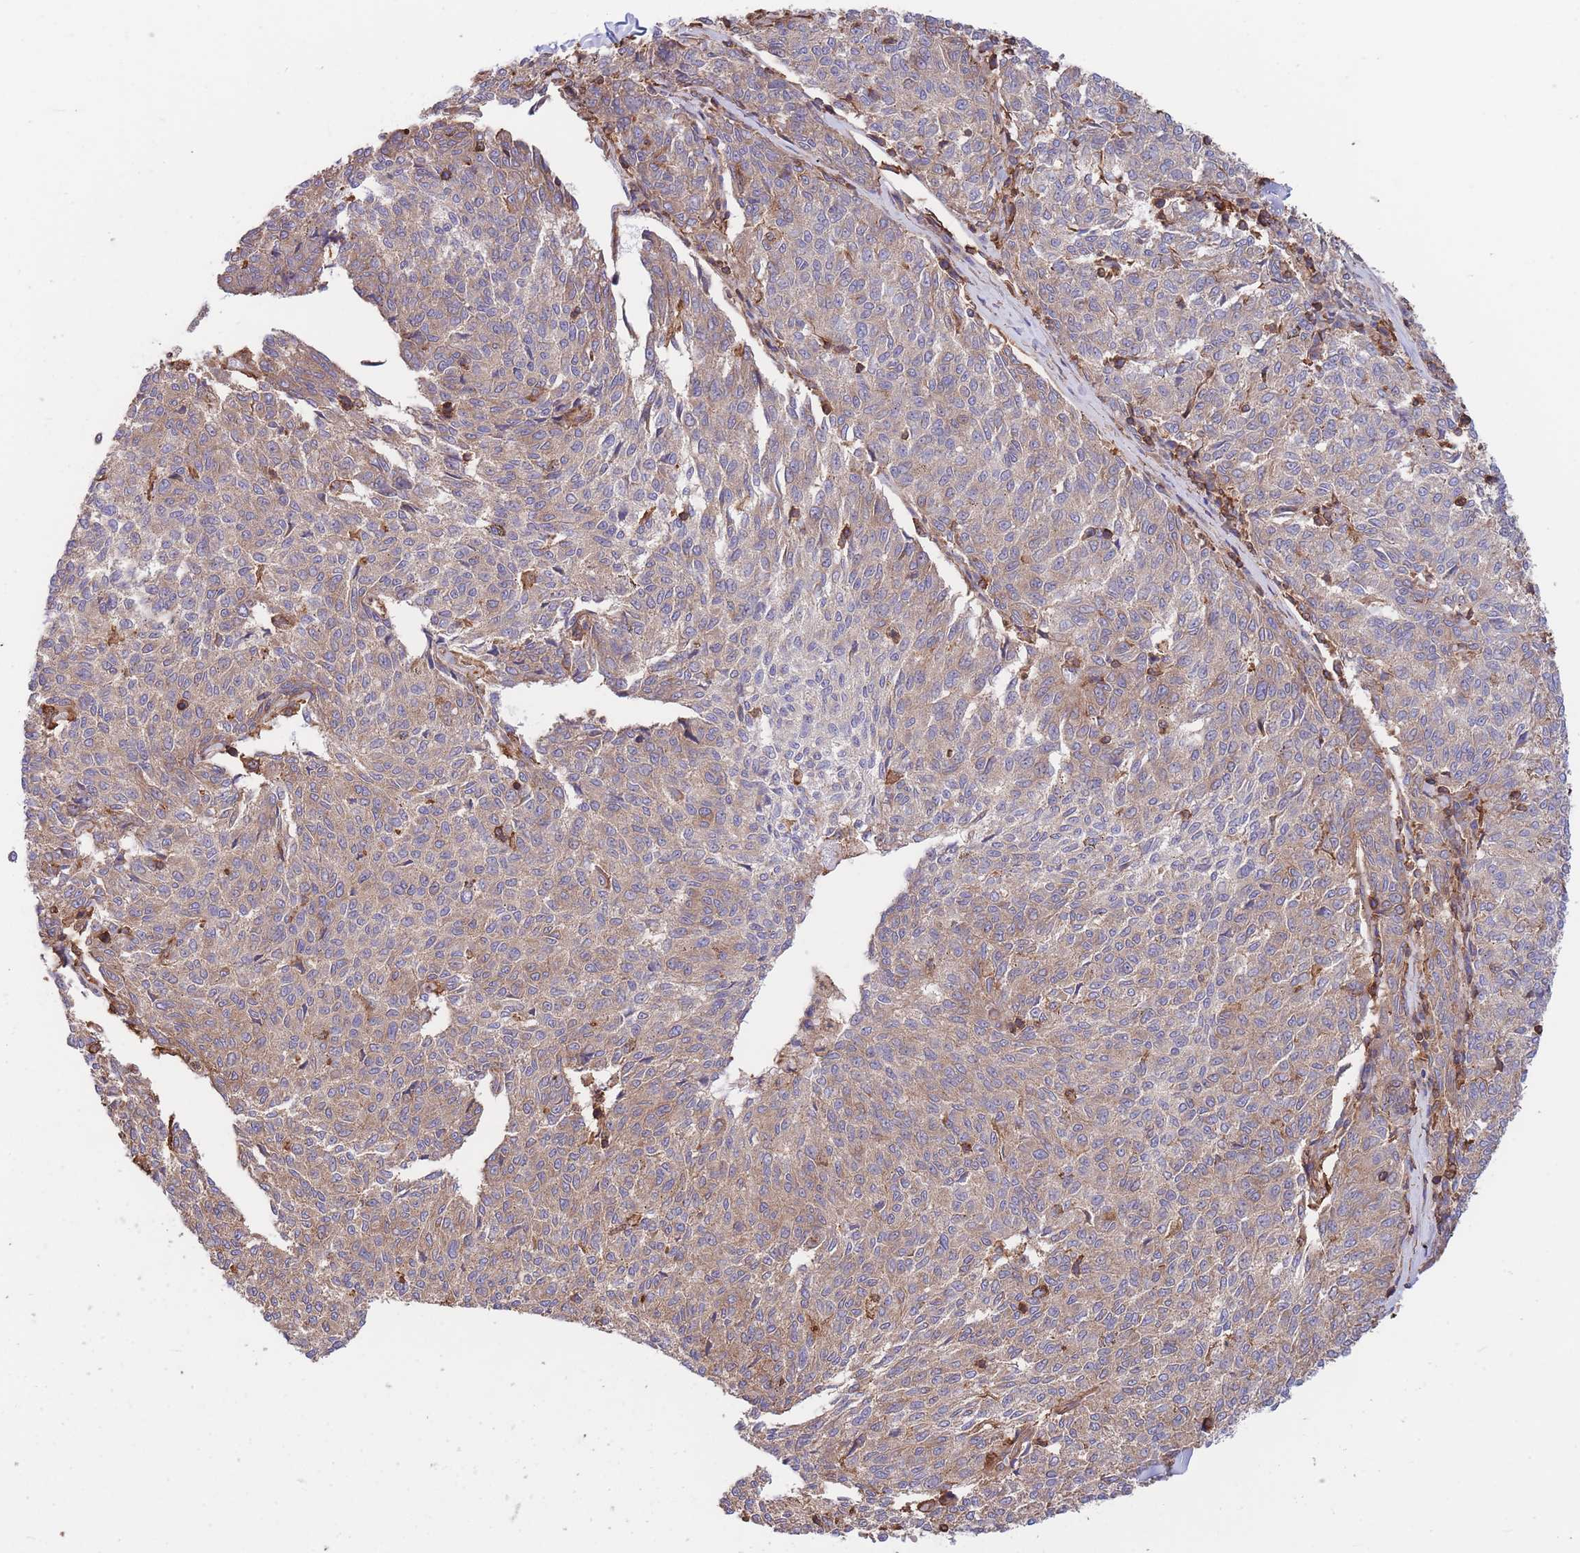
{"staining": {"intensity": "moderate", "quantity": "25%-75%", "location": "cytoplasmic/membranous"}, "tissue": "melanoma", "cell_type": "Tumor cells", "image_type": "cancer", "snomed": [{"axis": "morphology", "description": "Malignant melanoma, NOS"}, {"axis": "topography", "description": "Skin"}], "caption": "There is medium levels of moderate cytoplasmic/membranous staining in tumor cells of malignant melanoma, as demonstrated by immunohistochemical staining (brown color).", "gene": "LRRN4CL", "patient": {"sex": "female", "age": 72}}